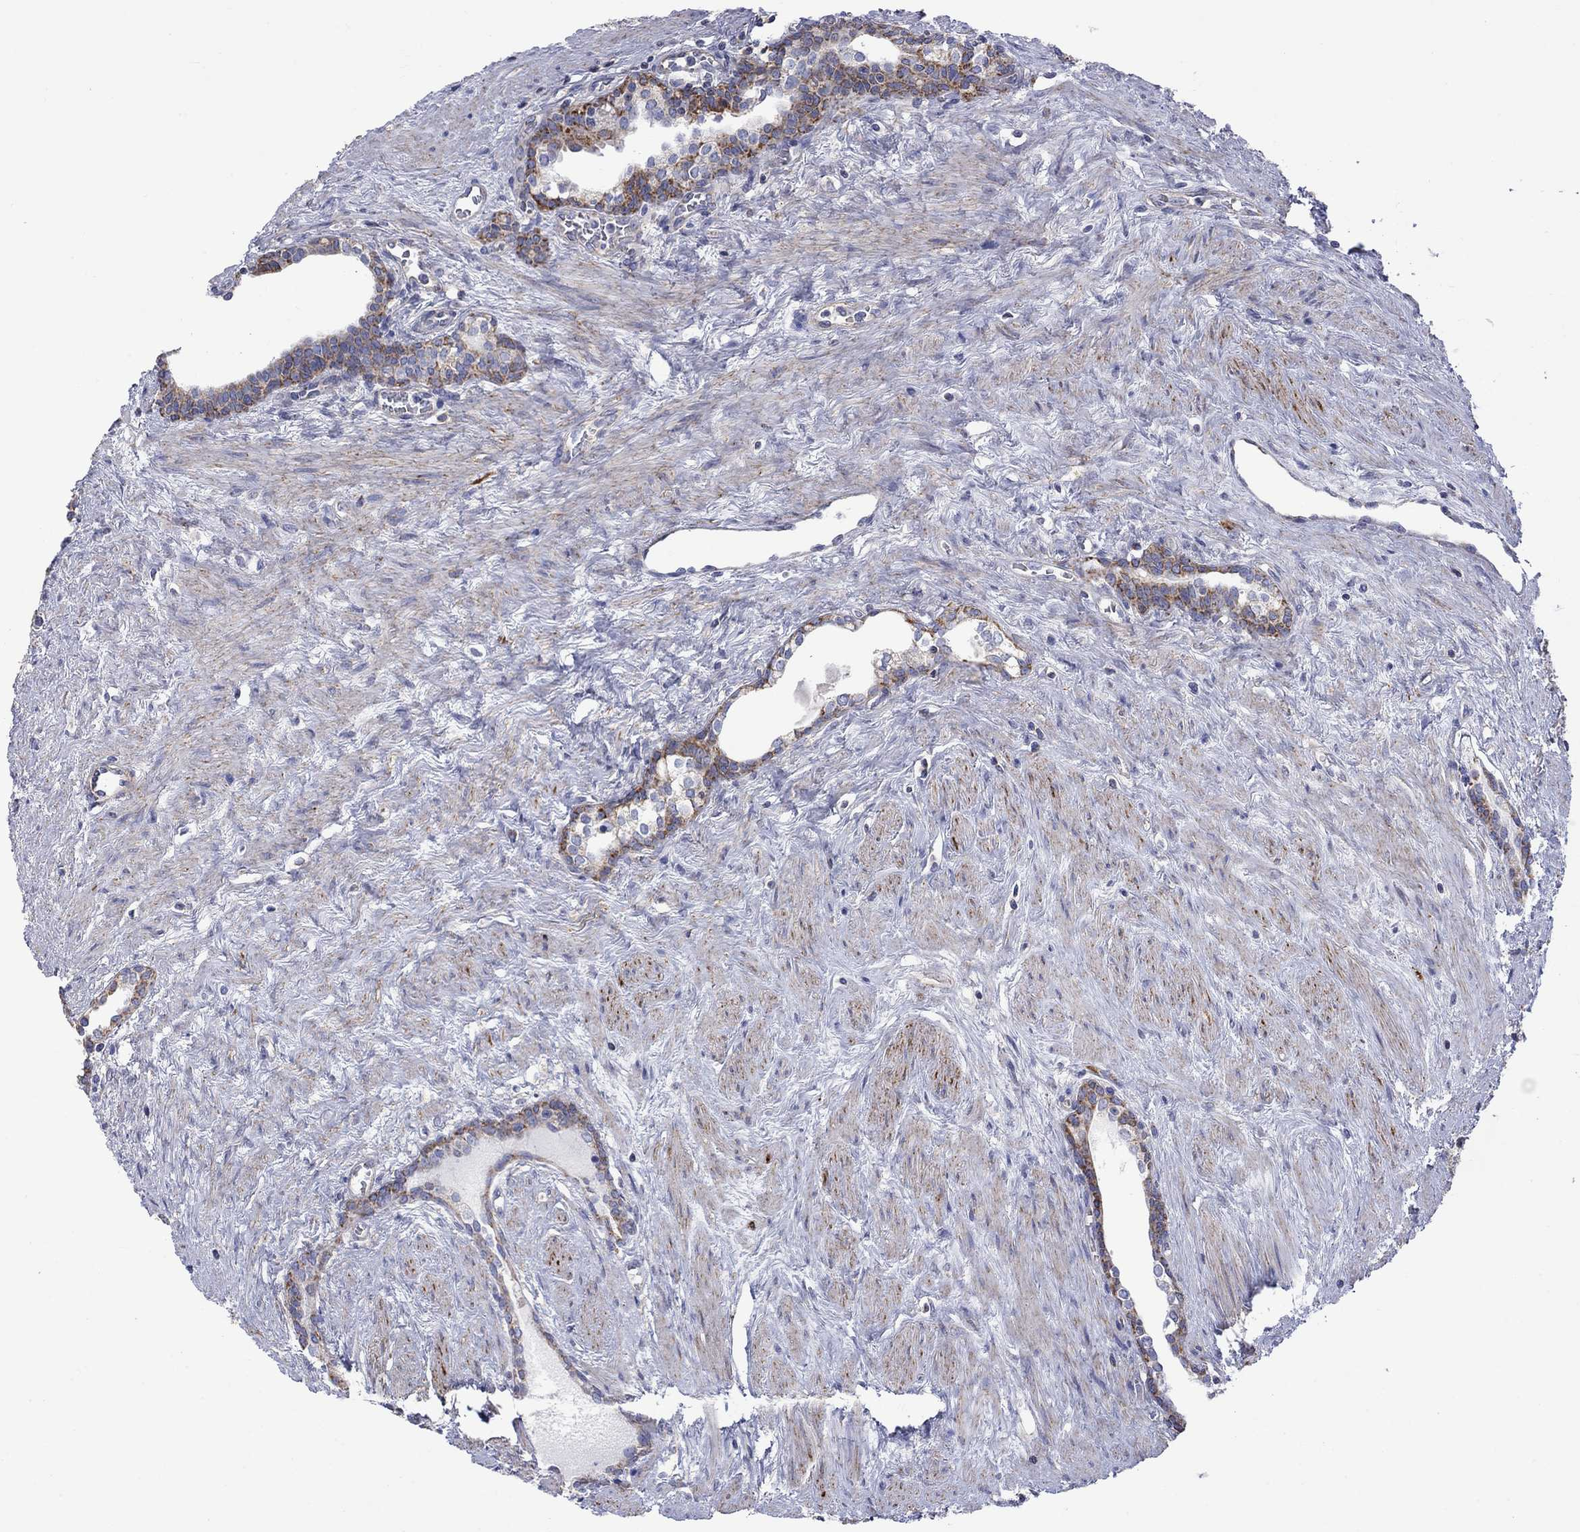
{"staining": {"intensity": "strong", "quantity": "<25%", "location": "cytoplasmic/membranous"}, "tissue": "prostate cancer", "cell_type": "Tumor cells", "image_type": "cancer", "snomed": [{"axis": "morphology", "description": "Adenocarcinoma, NOS"}, {"axis": "morphology", "description": "Adenocarcinoma, High grade"}, {"axis": "topography", "description": "Prostate"}], "caption": "Immunohistochemical staining of human prostate adenocarcinoma reveals strong cytoplasmic/membranous protein expression in approximately <25% of tumor cells.", "gene": "CISD1", "patient": {"sex": "male", "age": 61}}